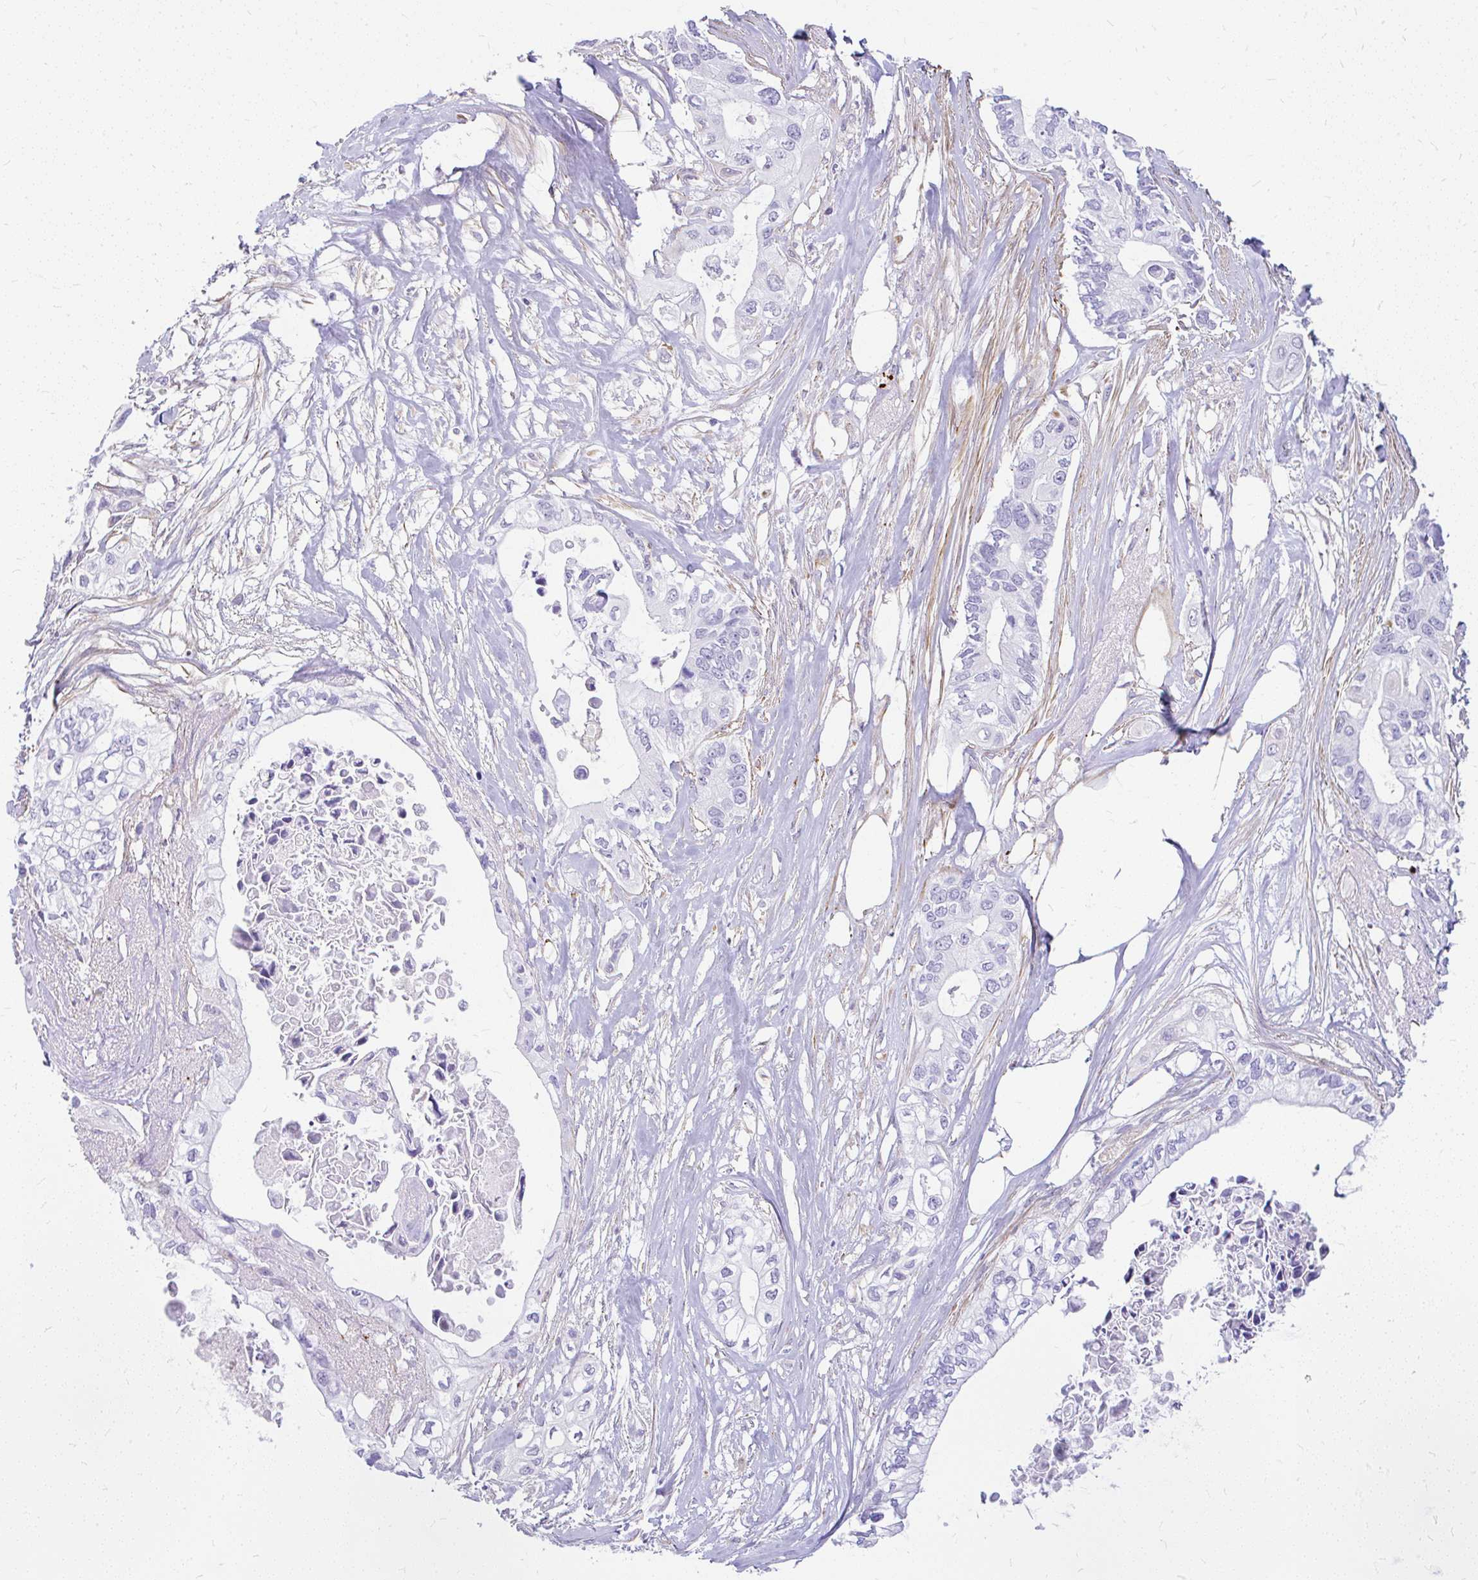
{"staining": {"intensity": "negative", "quantity": "none", "location": "none"}, "tissue": "pancreatic cancer", "cell_type": "Tumor cells", "image_type": "cancer", "snomed": [{"axis": "morphology", "description": "Adenocarcinoma, NOS"}, {"axis": "topography", "description": "Pancreas"}], "caption": "Immunohistochemical staining of human pancreatic cancer shows no significant expression in tumor cells. (DAB immunohistochemistry (IHC), high magnification).", "gene": "FAM83C", "patient": {"sex": "female", "age": 63}}